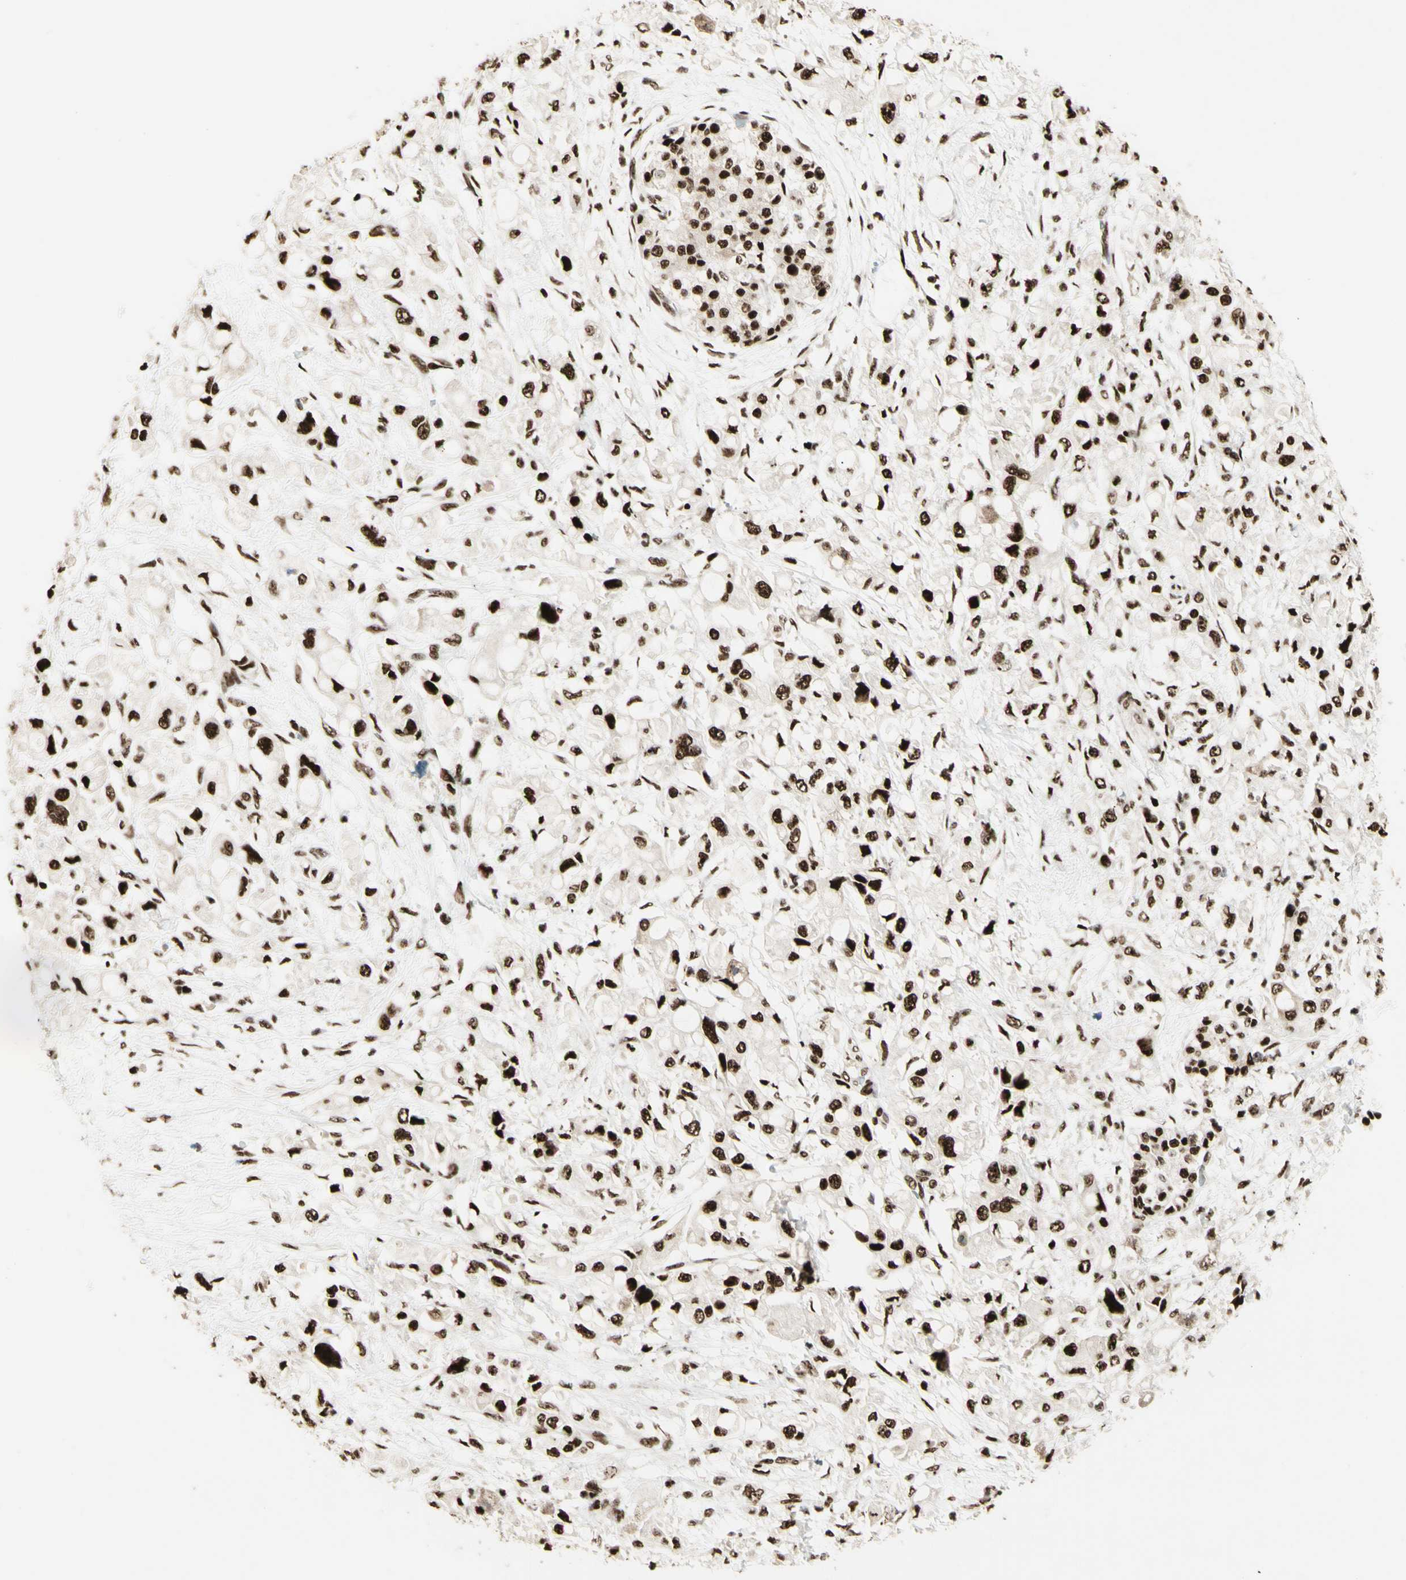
{"staining": {"intensity": "strong", "quantity": ">75%", "location": "nuclear"}, "tissue": "pancreatic cancer", "cell_type": "Tumor cells", "image_type": "cancer", "snomed": [{"axis": "morphology", "description": "Adenocarcinoma, NOS"}, {"axis": "topography", "description": "Pancreas"}], "caption": "Immunohistochemistry (IHC) photomicrograph of pancreatic cancer (adenocarcinoma) stained for a protein (brown), which exhibits high levels of strong nuclear positivity in about >75% of tumor cells.", "gene": "DHX9", "patient": {"sex": "female", "age": 56}}